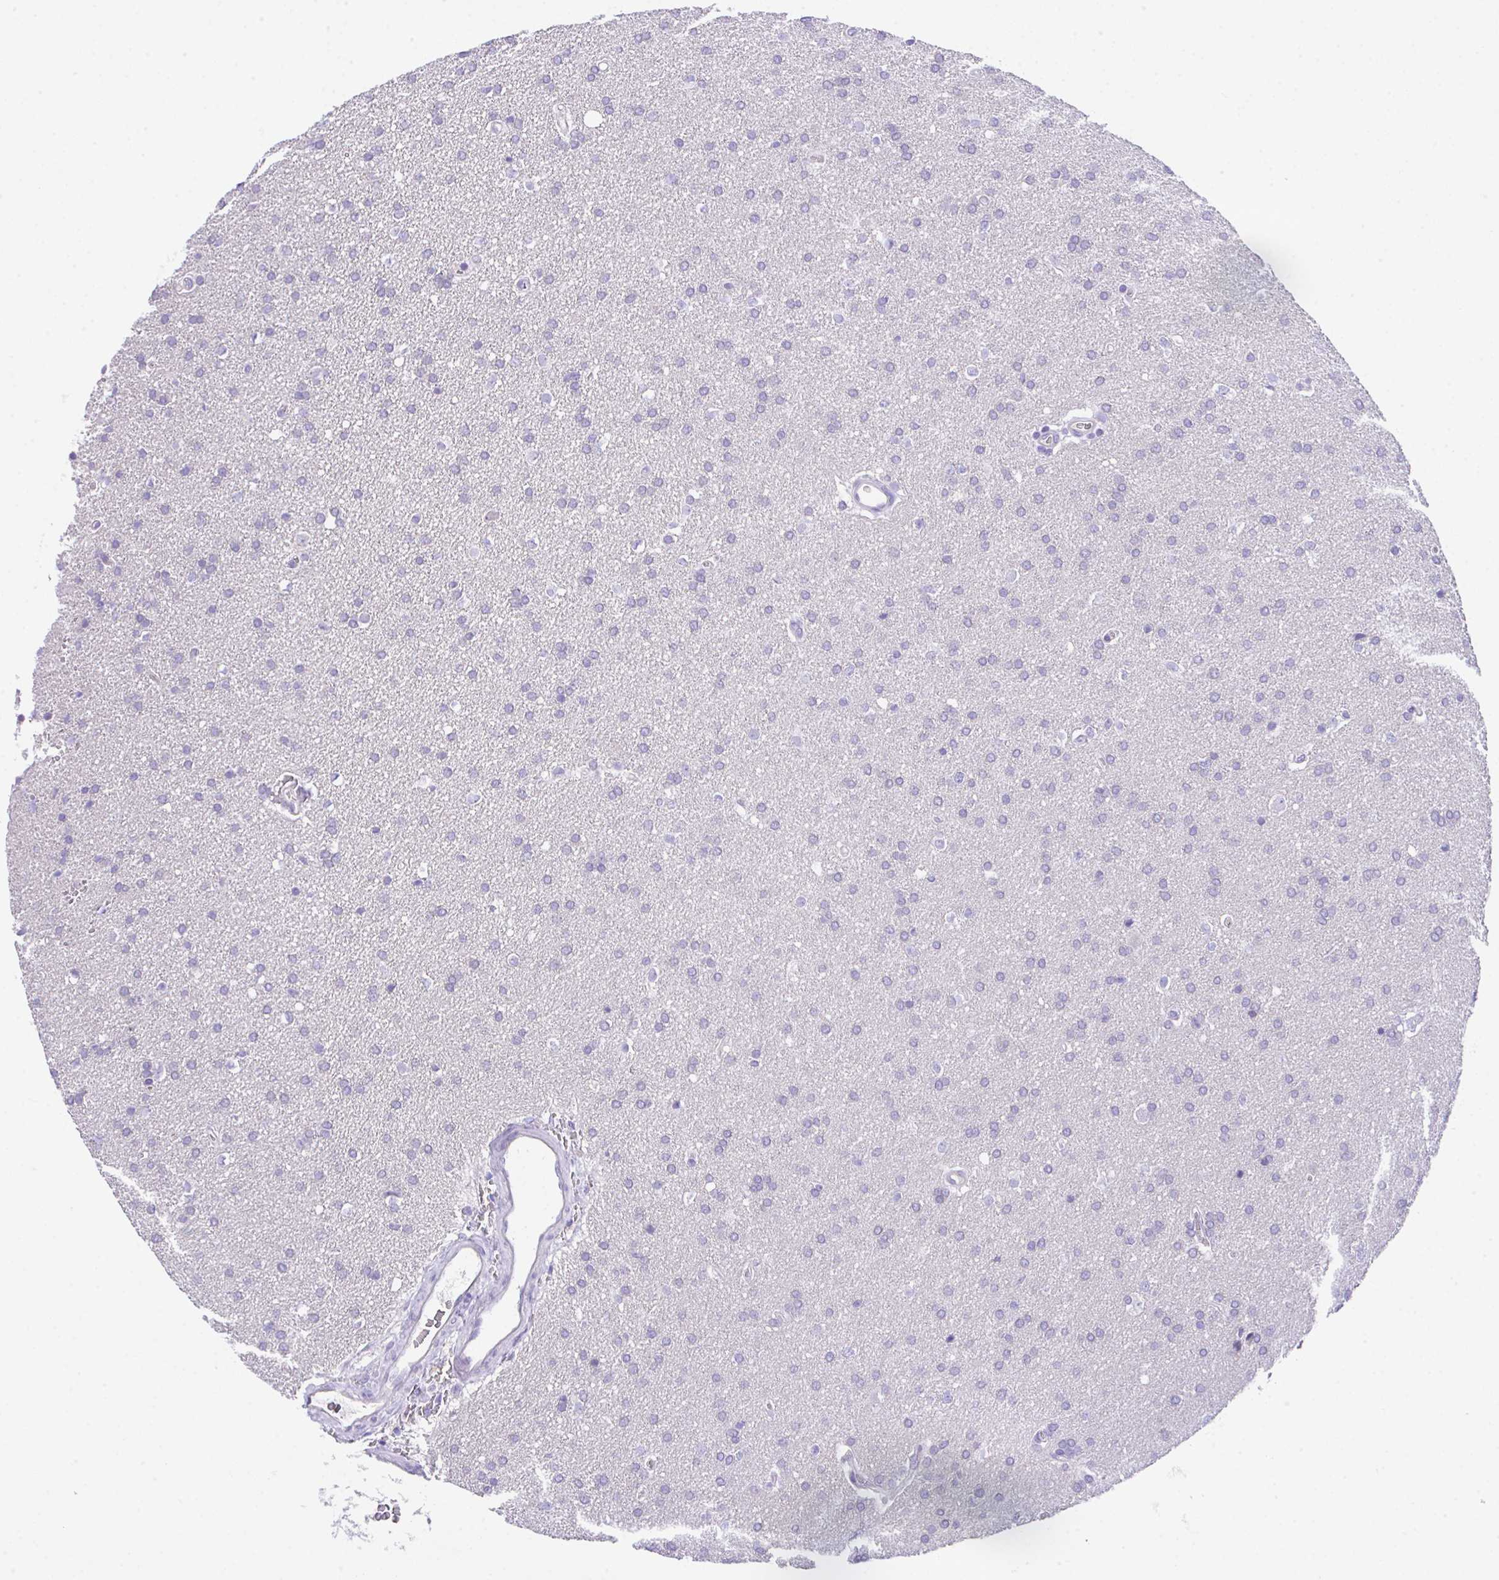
{"staining": {"intensity": "negative", "quantity": "none", "location": "none"}, "tissue": "glioma", "cell_type": "Tumor cells", "image_type": "cancer", "snomed": [{"axis": "morphology", "description": "Glioma, malignant, Low grade"}, {"axis": "topography", "description": "Brain"}], "caption": "Human malignant low-grade glioma stained for a protein using immunohistochemistry (IHC) shows no staining in tumor cells.", "gene": "HOXB4", "patient": {"sex": "female", "age": 34}}